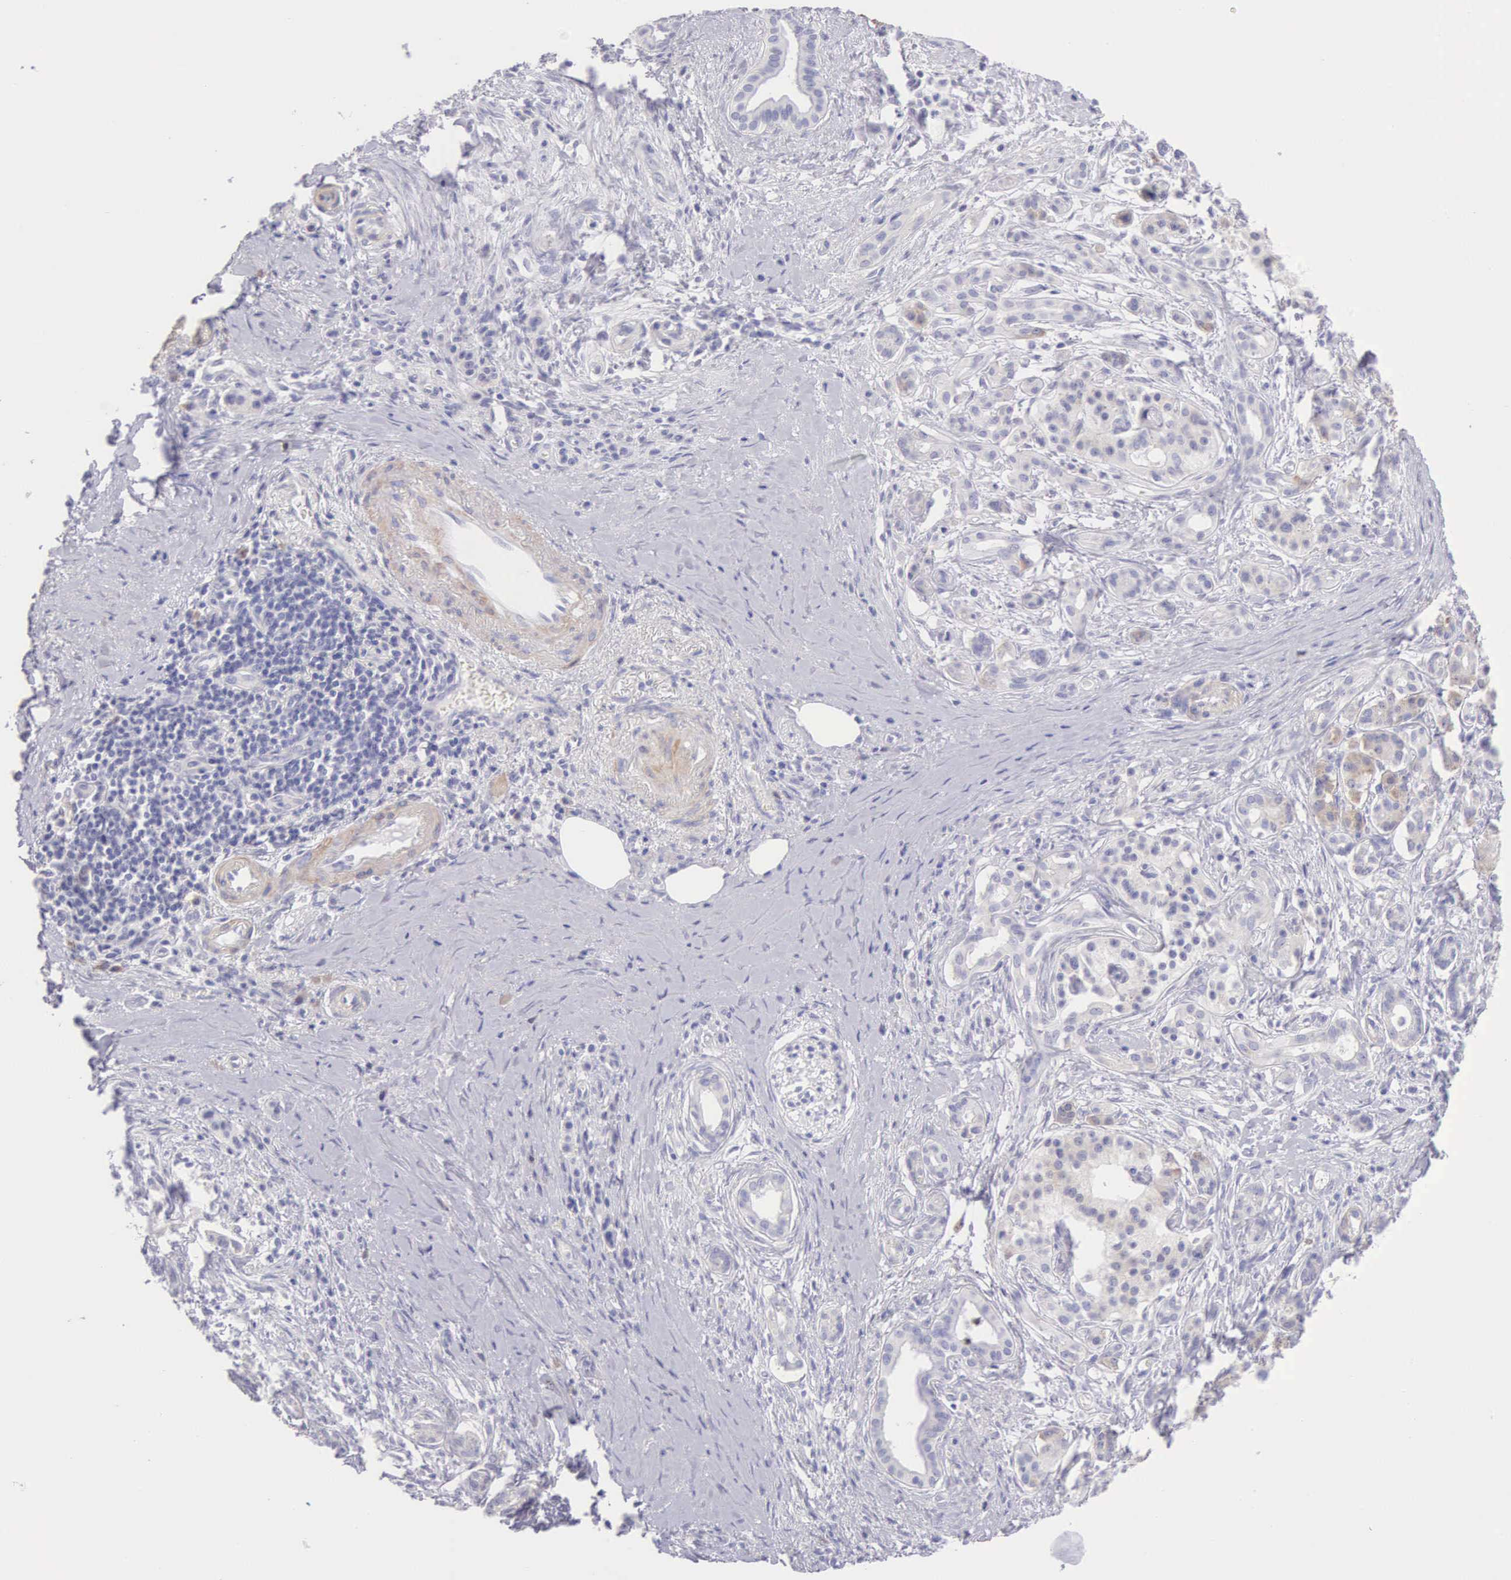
{"staining": {"intensity": "weak", "quantity": "<25%", "location": "cytoplasmic/membranous"}, "tissue": "pancreatic cancer", "cell_type": "Tumor cells", "image_type": "cancer", "snomed": [{"axis": "morphology", "description": "Adenocarcinoma, NOS"}, {"axis": "topography", "description": "Pancreas"}], "caption": "IHC of adenocarcinoma (pancreatic) demonstrates no expression in tumor cells. Nuclei are stained in blue.", "gene": "ARFGAP3", "patient": {"sex": "male", "age": 59}}